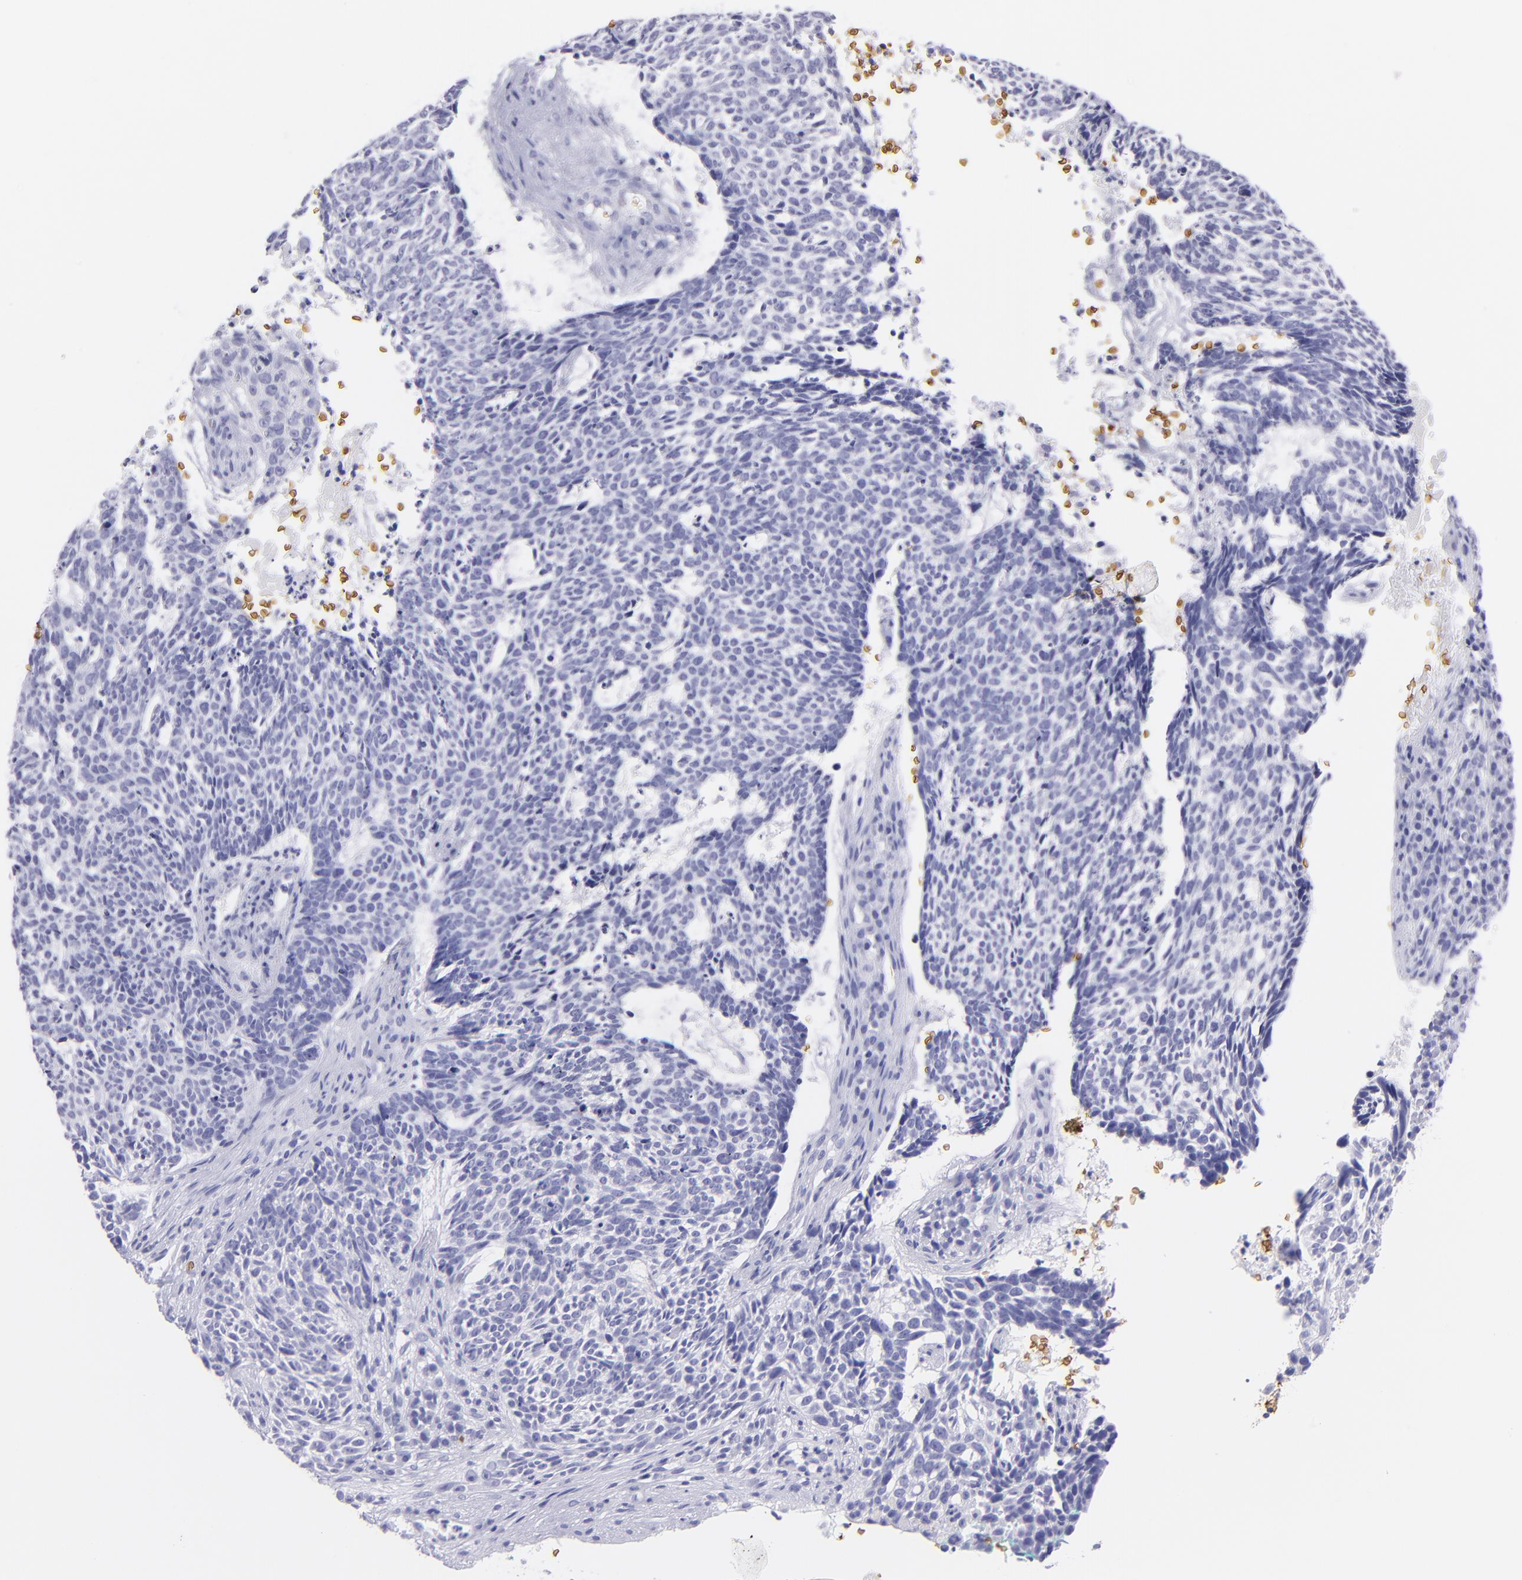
{"staining": {"intensity": "negative", "quantity": "none", "location": "none"}, "tissue": "skin cancer", "cell_type": "Tumor cells", "image_type": "cancer", "snomed": [{"axis": "morphology", "description": "Basal cell carcinoma"}, {"axis": "topography", "description": "Skin"}], "caption": "The immunohistochemistry photomicrograph has no significant positivity in tumor cells of skin basal cell carcinoma tissue. (DAB (3,3'-diaminobenzidine) immunohistochemistry (IHC), high magnification).", "gene": "GYPA", "patient": {"sex": "female", "age": 89}}